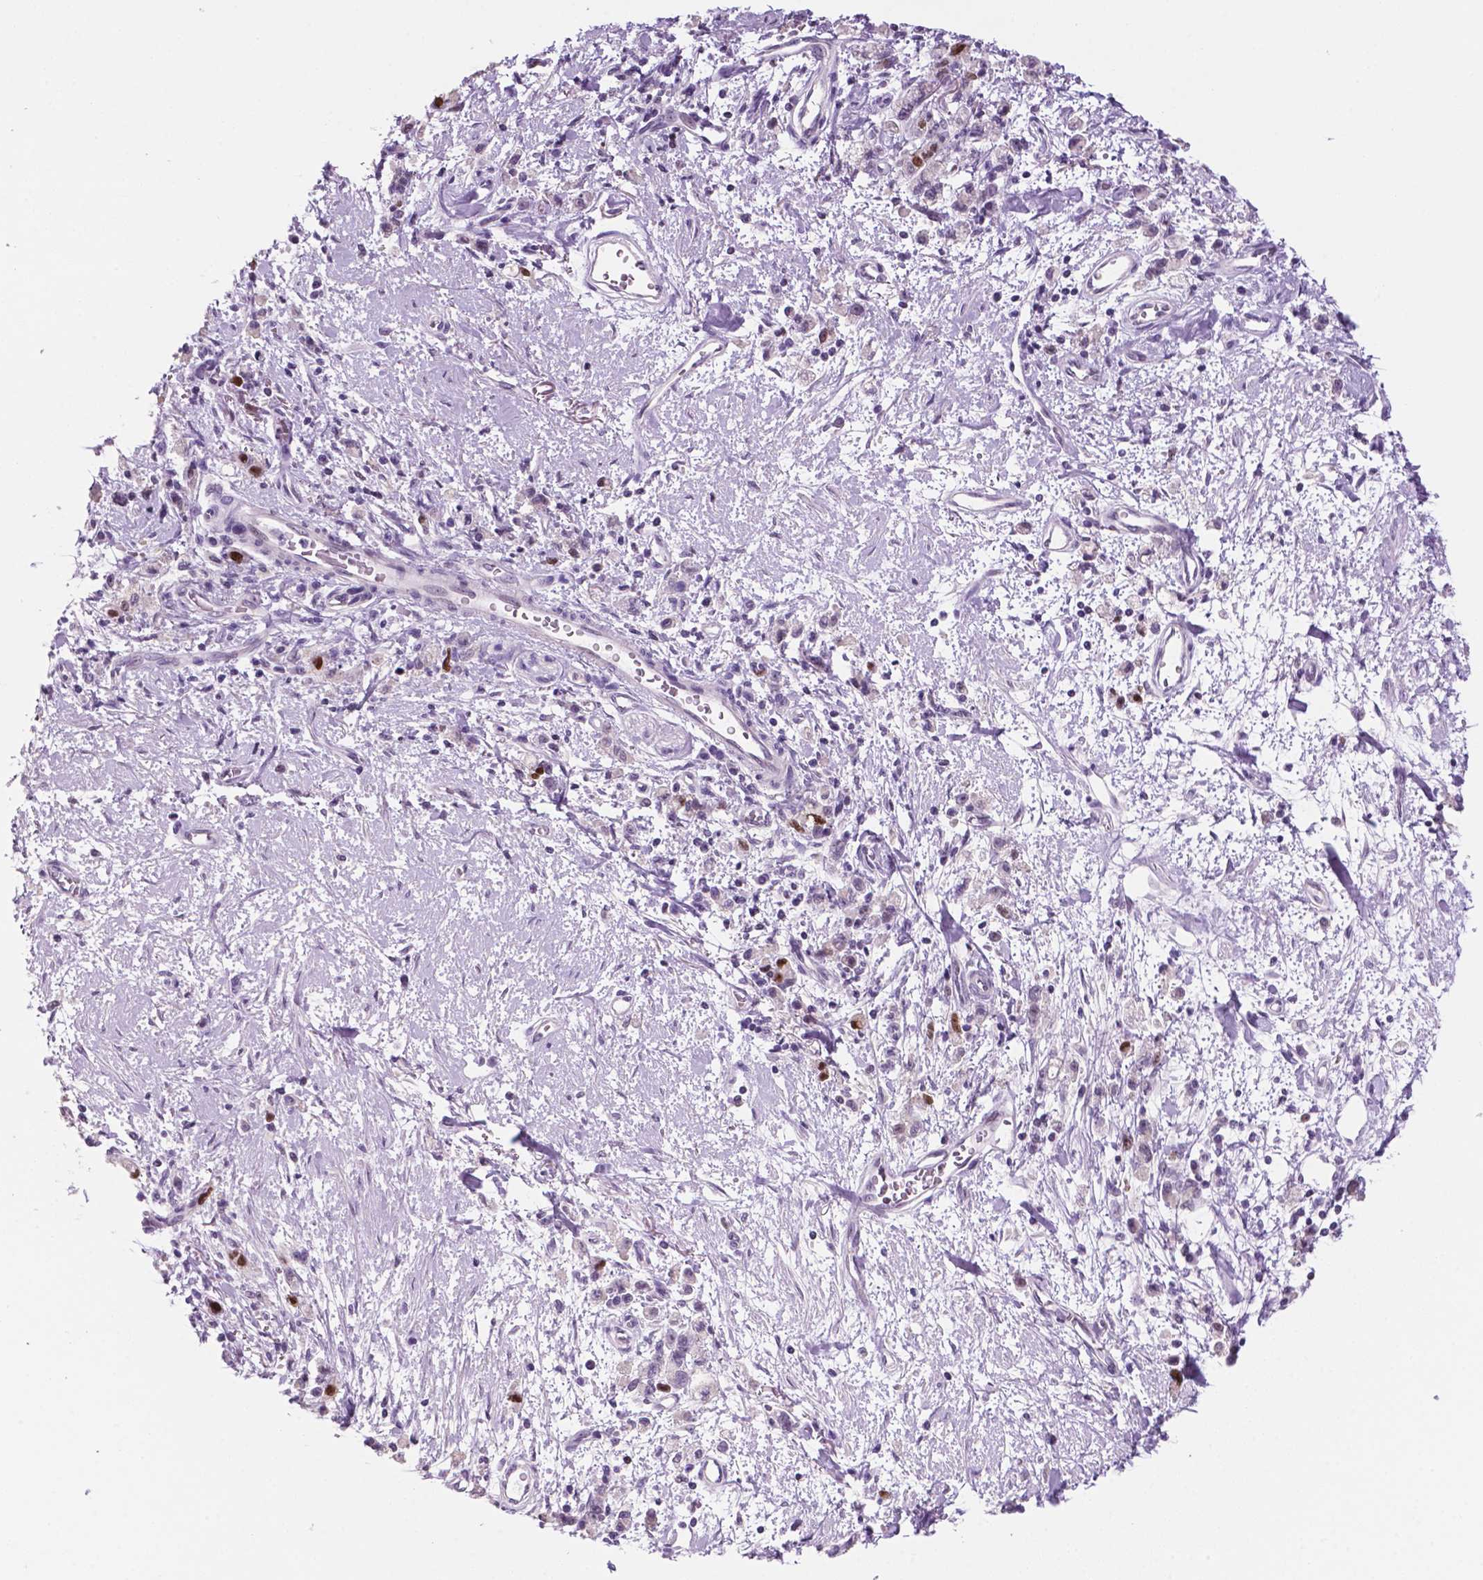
{"staining": {"intensity": "strong", "quantity": "25%-75%", "location": "nuclear"}, "tissue": "stomach cancer", "cell_type": "Tumor cells", "image_type": "cancer", "snomed": [{"axis": "morphology", "description": "Adenocarcinoma, NOS"}, {"axis": "topography", "description": "Stomach"}], "caption": "Immunohistochemical staining of human stomach adenocarcinoma displays high levels of strong nuclear staining in approximately 25%-75% of tumor cells.", "gene": "NCAPH2", "patient": {"sex": "male", "age": 77}}